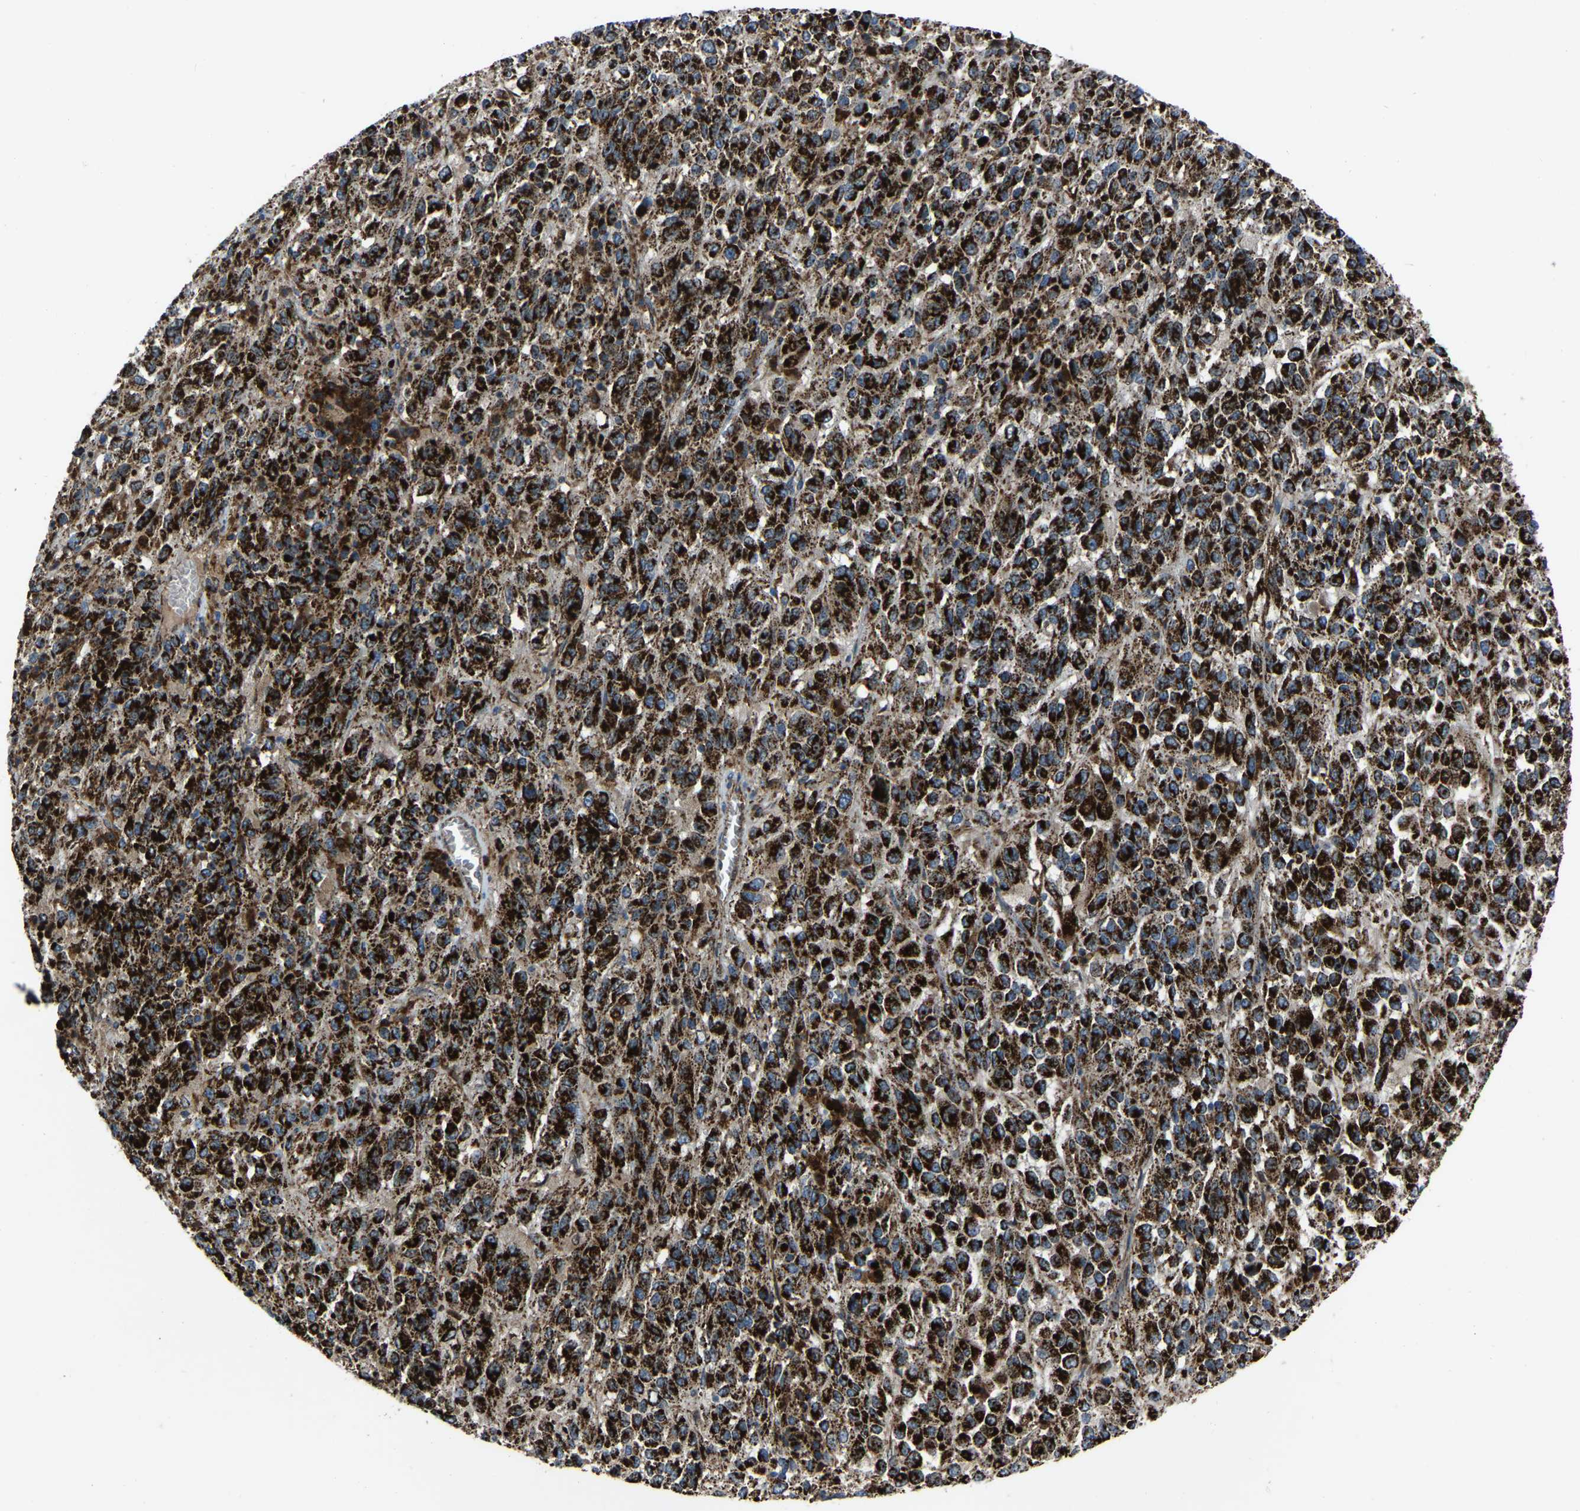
{"staining": {"intensity": "strong", "quantity": ">75%", "location": "cytoplasmic/membranous"}, "tissue": "melanoma", "cell_type": "Tumor cells", "image_type": "cancer", "snomed": [{"axis": "morphology", "description": "Malignant melanoma, Metastatic site"}, {"axis": "topography", "description": "Lung"}], "caption": "A high-resolution photomicrograph shows immunohistochemistry staining of malignant melanoma (metastatic site), which displays strong cytoplasmic/membranous positivity in about >75% of tumor cells.", "gene": "AKR1A1", "patient": {"sex": "male", "age": 64}}